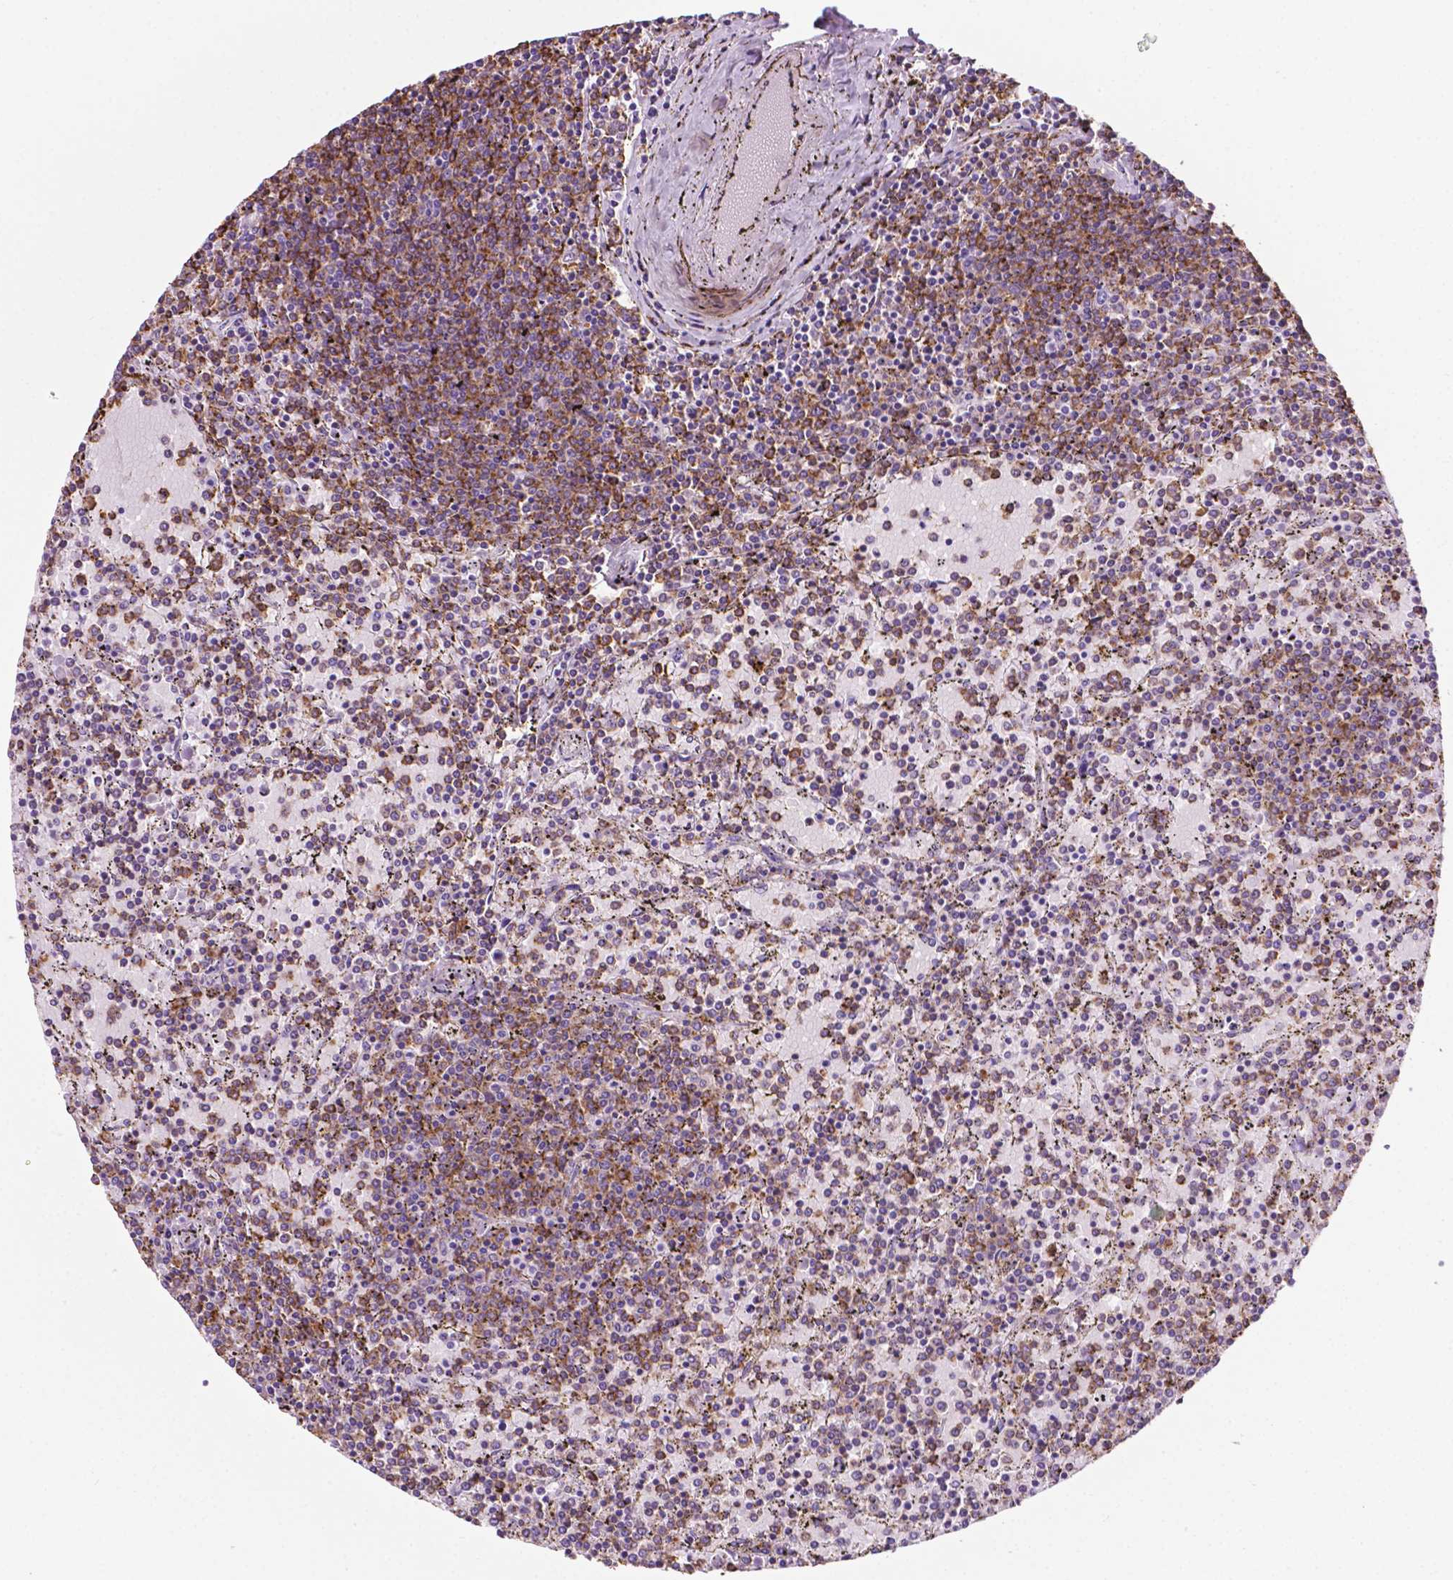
{"staining": {"intensity": "moderate", "quantity": "<25%", "location": "cytoplasmic/membranous"}, "tissue": "lymphoma", "cell_type": "Tumor cells", "image_type": "cancer", "snomed": [{"axis": "morphology", "description": "Malignant lymphoma, non-Hodgkin's type, Low grade"}, {"axis": "topography", "description": "Spleen"}], "caption": "A brown stain labels moderate cytoplasmic/membranous positivity of a protein in human lymphoma tumor cells.", "gene": "RPL29", "patient": {"sex": "female", "age": 77}}